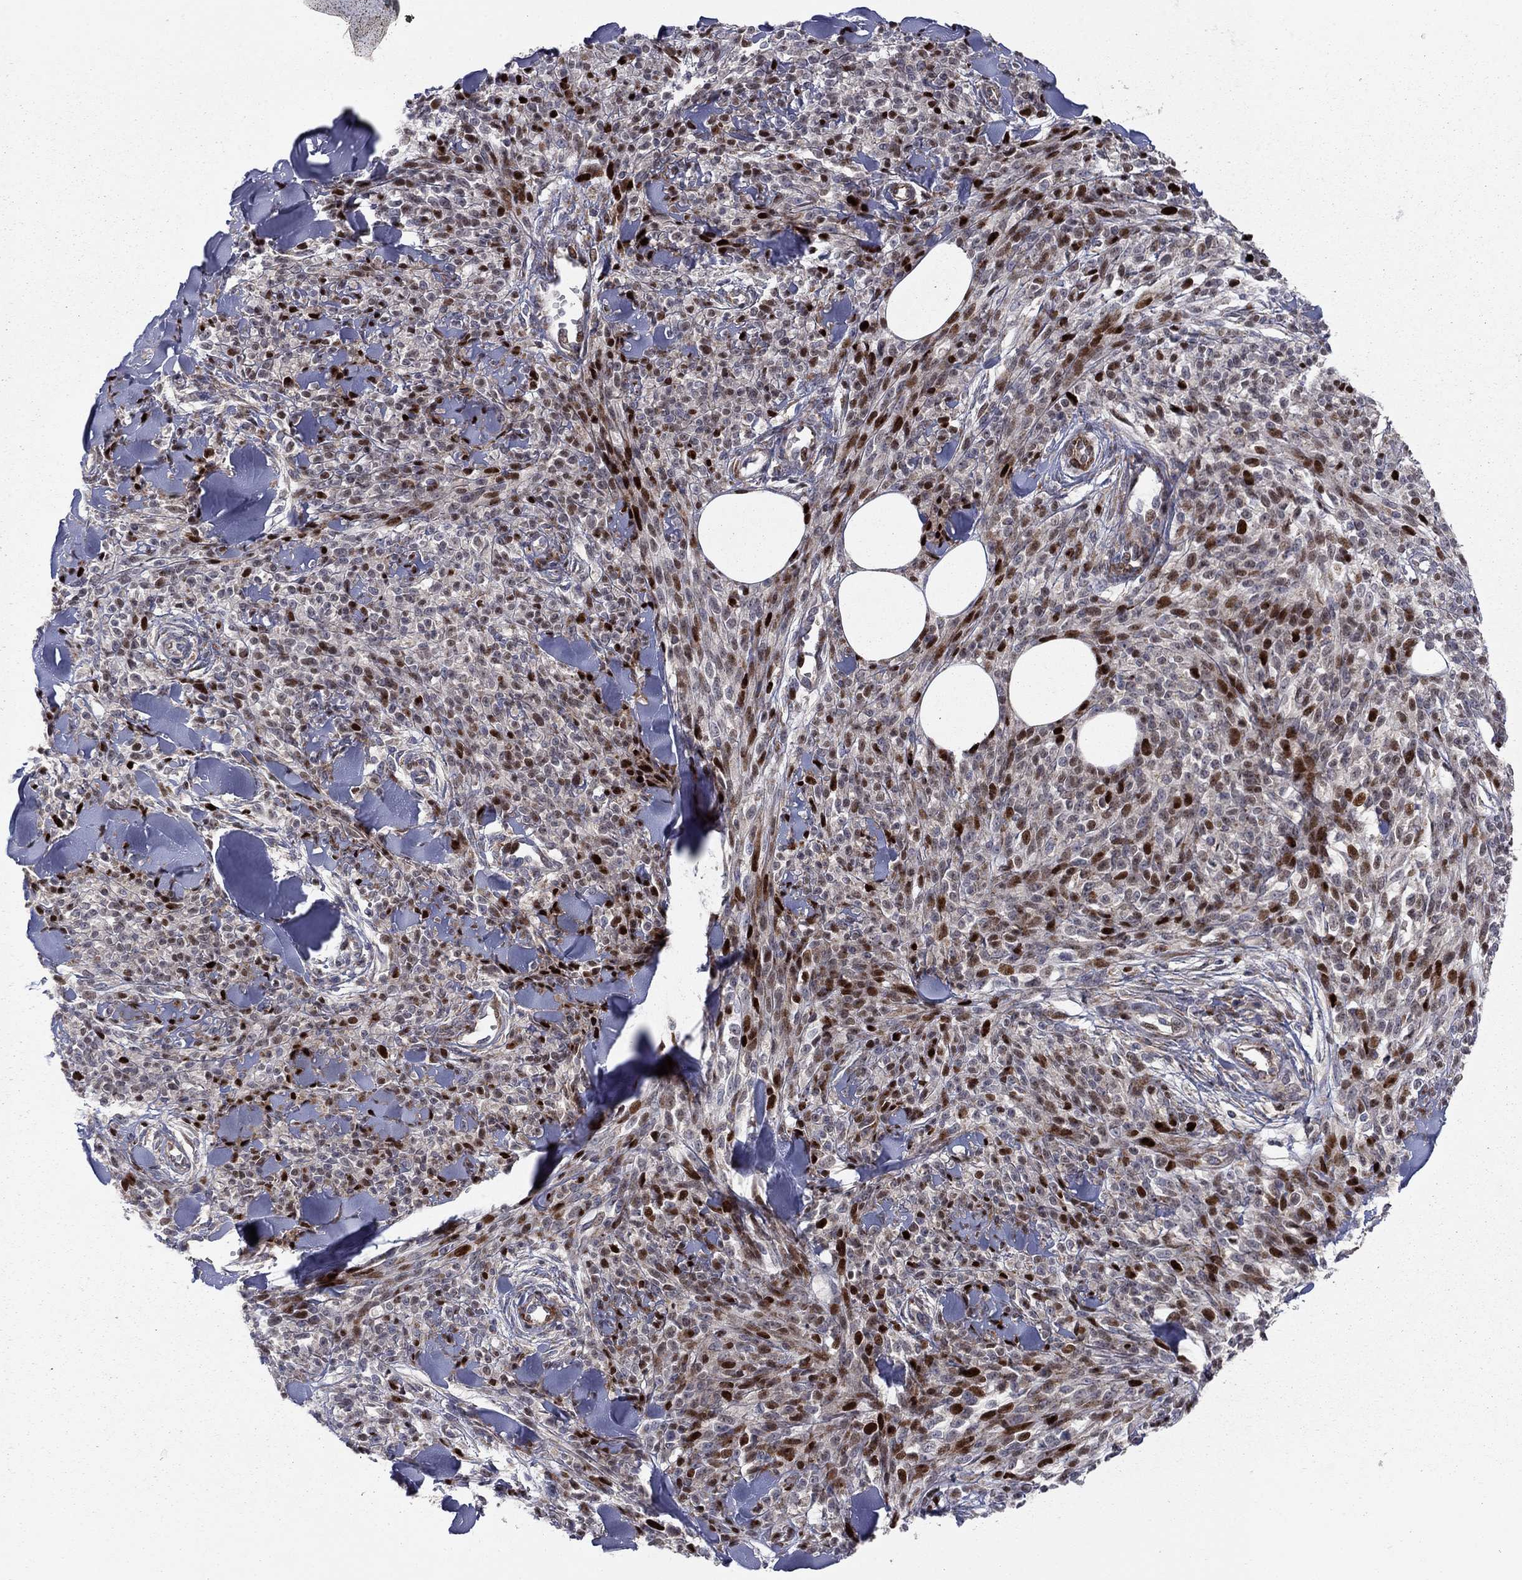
{"staining": {"intensity": "strong", "quantity": "25%-75%", "location": "nuclear"}, "tissue": "melanoma", "cell_type": "Tumor cells", "image_type": "cancer", "snomed": [{"axis": "morphology", "description": "Malignant melanoma, NOS"}, {"axis": "topography", "description": "Skin"}, {"axis": "topography", "description": "Skin of trunk"}], "caption": "This is an image of IHC staining of malignant melanoma, which shows strong positivity in the nuclear of tumor cells.", "gene": "MIOS", "patient": {"sex": "male", "age": 74}}